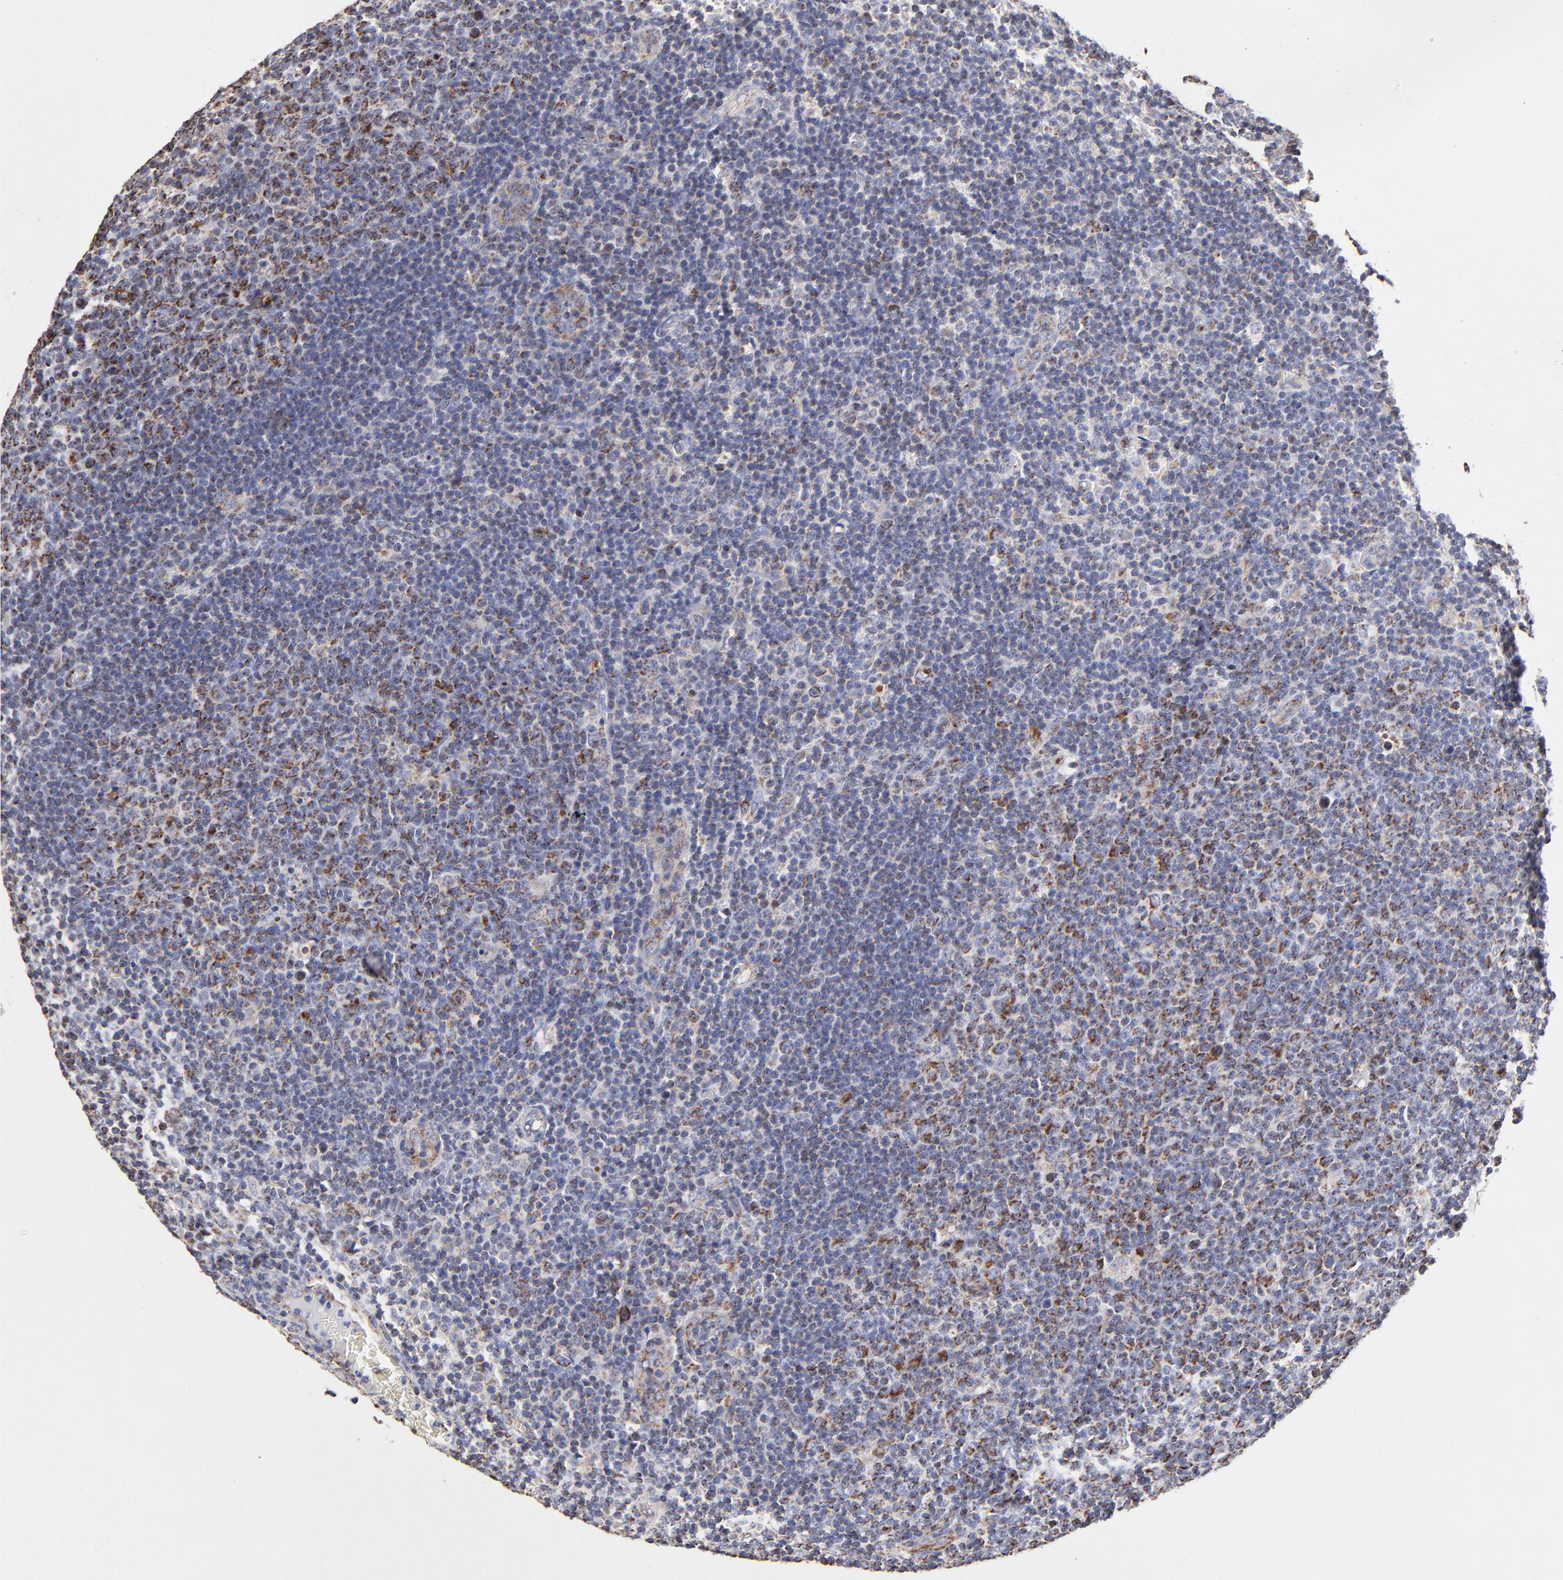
{"staining": {"intensity": "moderate", "quantity": "<25%", "location": "cytoplasmic/membranous"}, "tissue": "lymphoma", "cell_type": "Tumor cells", "image_type": "cancer", "snomed": [{"axis": "morphology", "description": "Malignant lymphoma, non-Hodgkin's type, Low grade"}, {"axis": "topography", "description": "Lymph node"}], "caption": "Malignant lymphoma, non-Hodgkin's type (low-grade) stained with a protein marker exhibits moderate staining in tumor cells.", "gene": "SSBP1", "patient": {"sex": "male", "age": 74}}